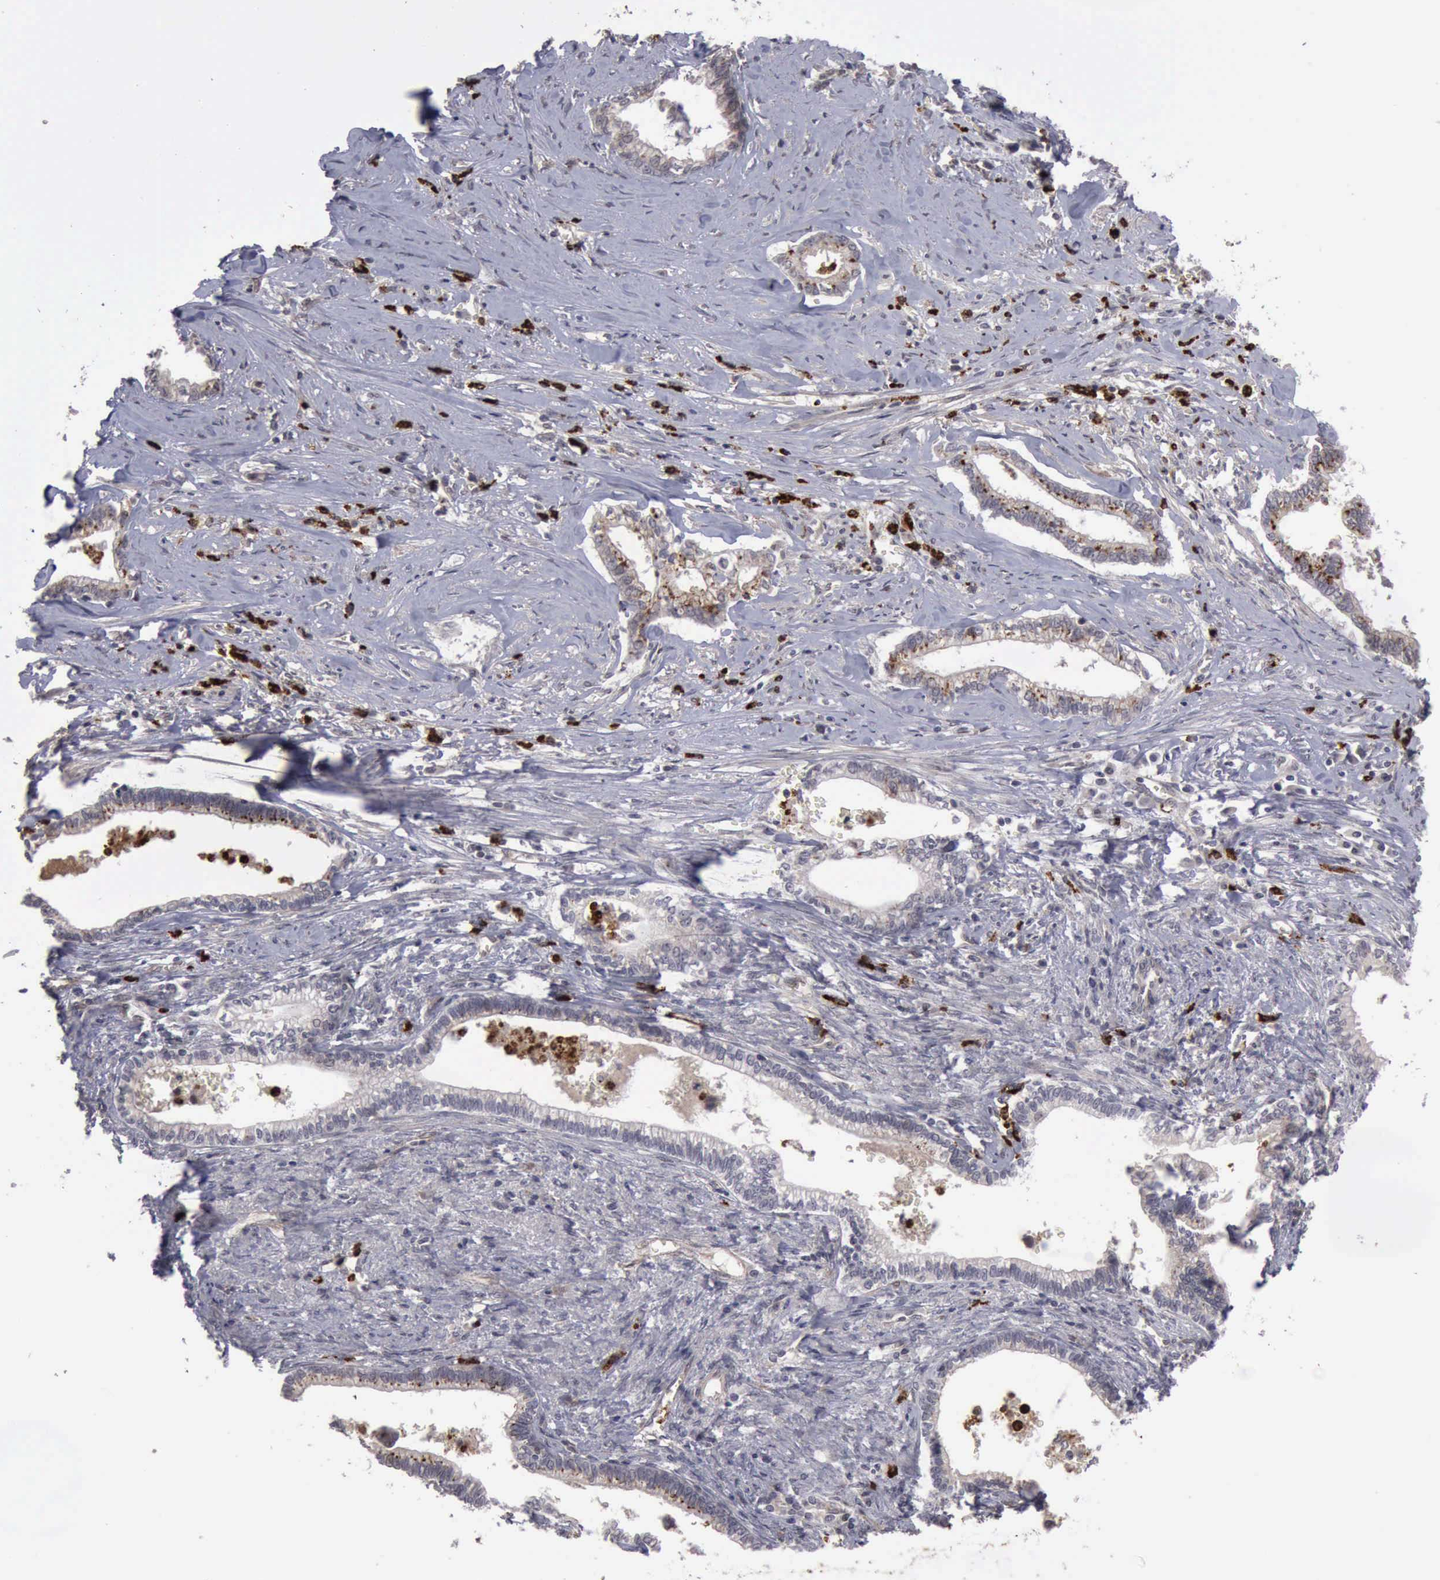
{"staining": {"intensity": "moderate", "quantity": "25%-75%", "location": "cytoplasmic/membranous"}, "tissue": "liver cancer", "cell_type": "Tumor cells", "image_type": "cancer", "snomed": [{"axis": "morphology", "description": "Cholangiocarcinoma"}, {"axis": "topography", "description": "Liver"}], "caption": "Brown immunohistochemical staining in liver cholangiocarcinoma shows moderate cytoplasmic/membranous positivity in approximately 25%-75% of tumor cells. Nuclei are stained in blue.", "gene": "MMP9", "patient": {"sex": "male", "age": 57}}